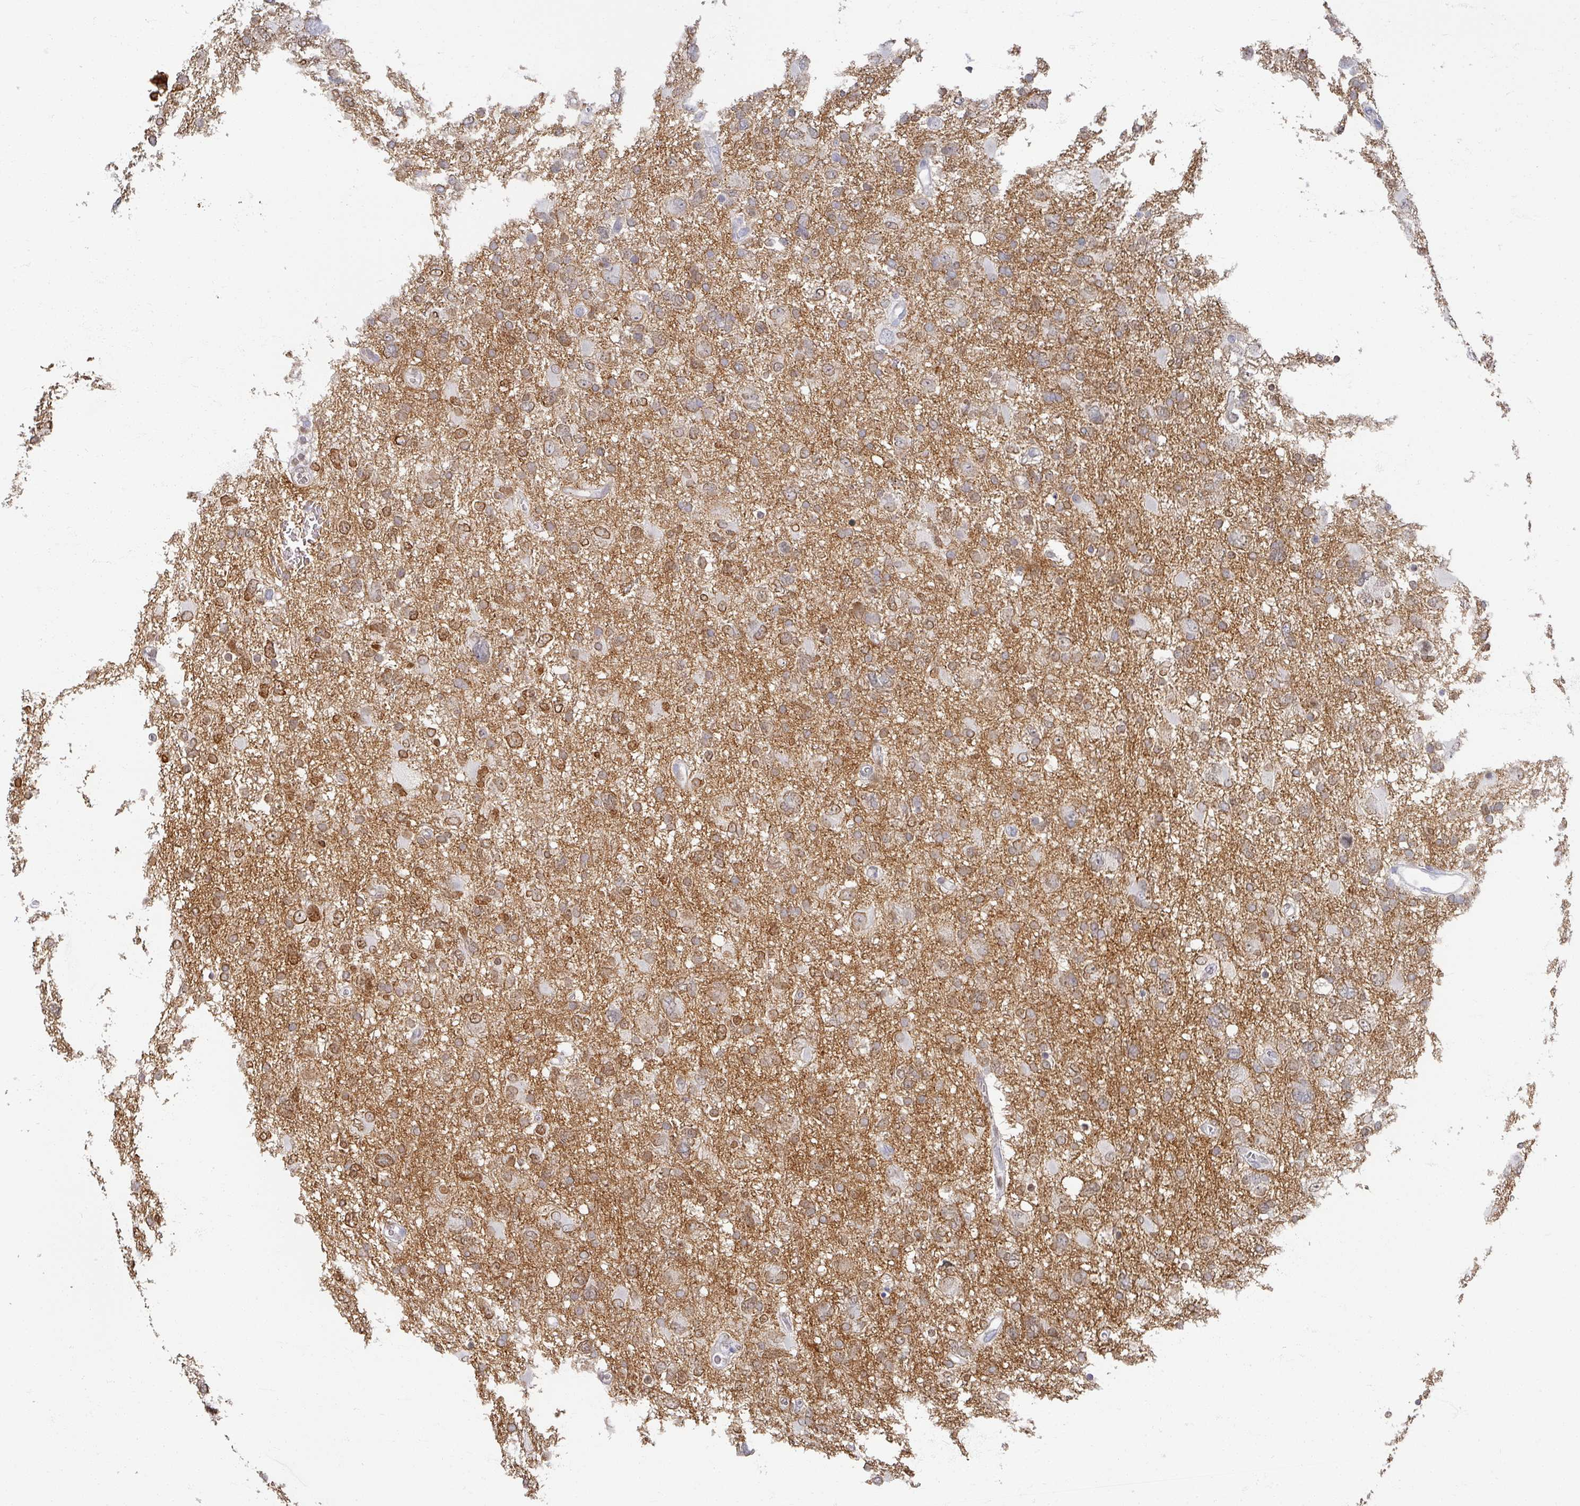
{"staining": {"intensity": "moderate", "quantity": "<25%", "location": "nuclear"}, "tissue": "glioma", "cell_type": "Tumor cells", "image_type": "cancer", "snomed": [{"axis": "morphology", "description": "Glioma, malignant, High grade"}, {"axis": "topography", "description": "Brain"}], "caption": "About <25% of tumor cells in malignant glioma (high-grade) demonstrate moderate nuclear protein positivity as visualized by brown immunohistochemical staining.", "gene": "OMG", "patient": {"sex": "male", "age": 61}}